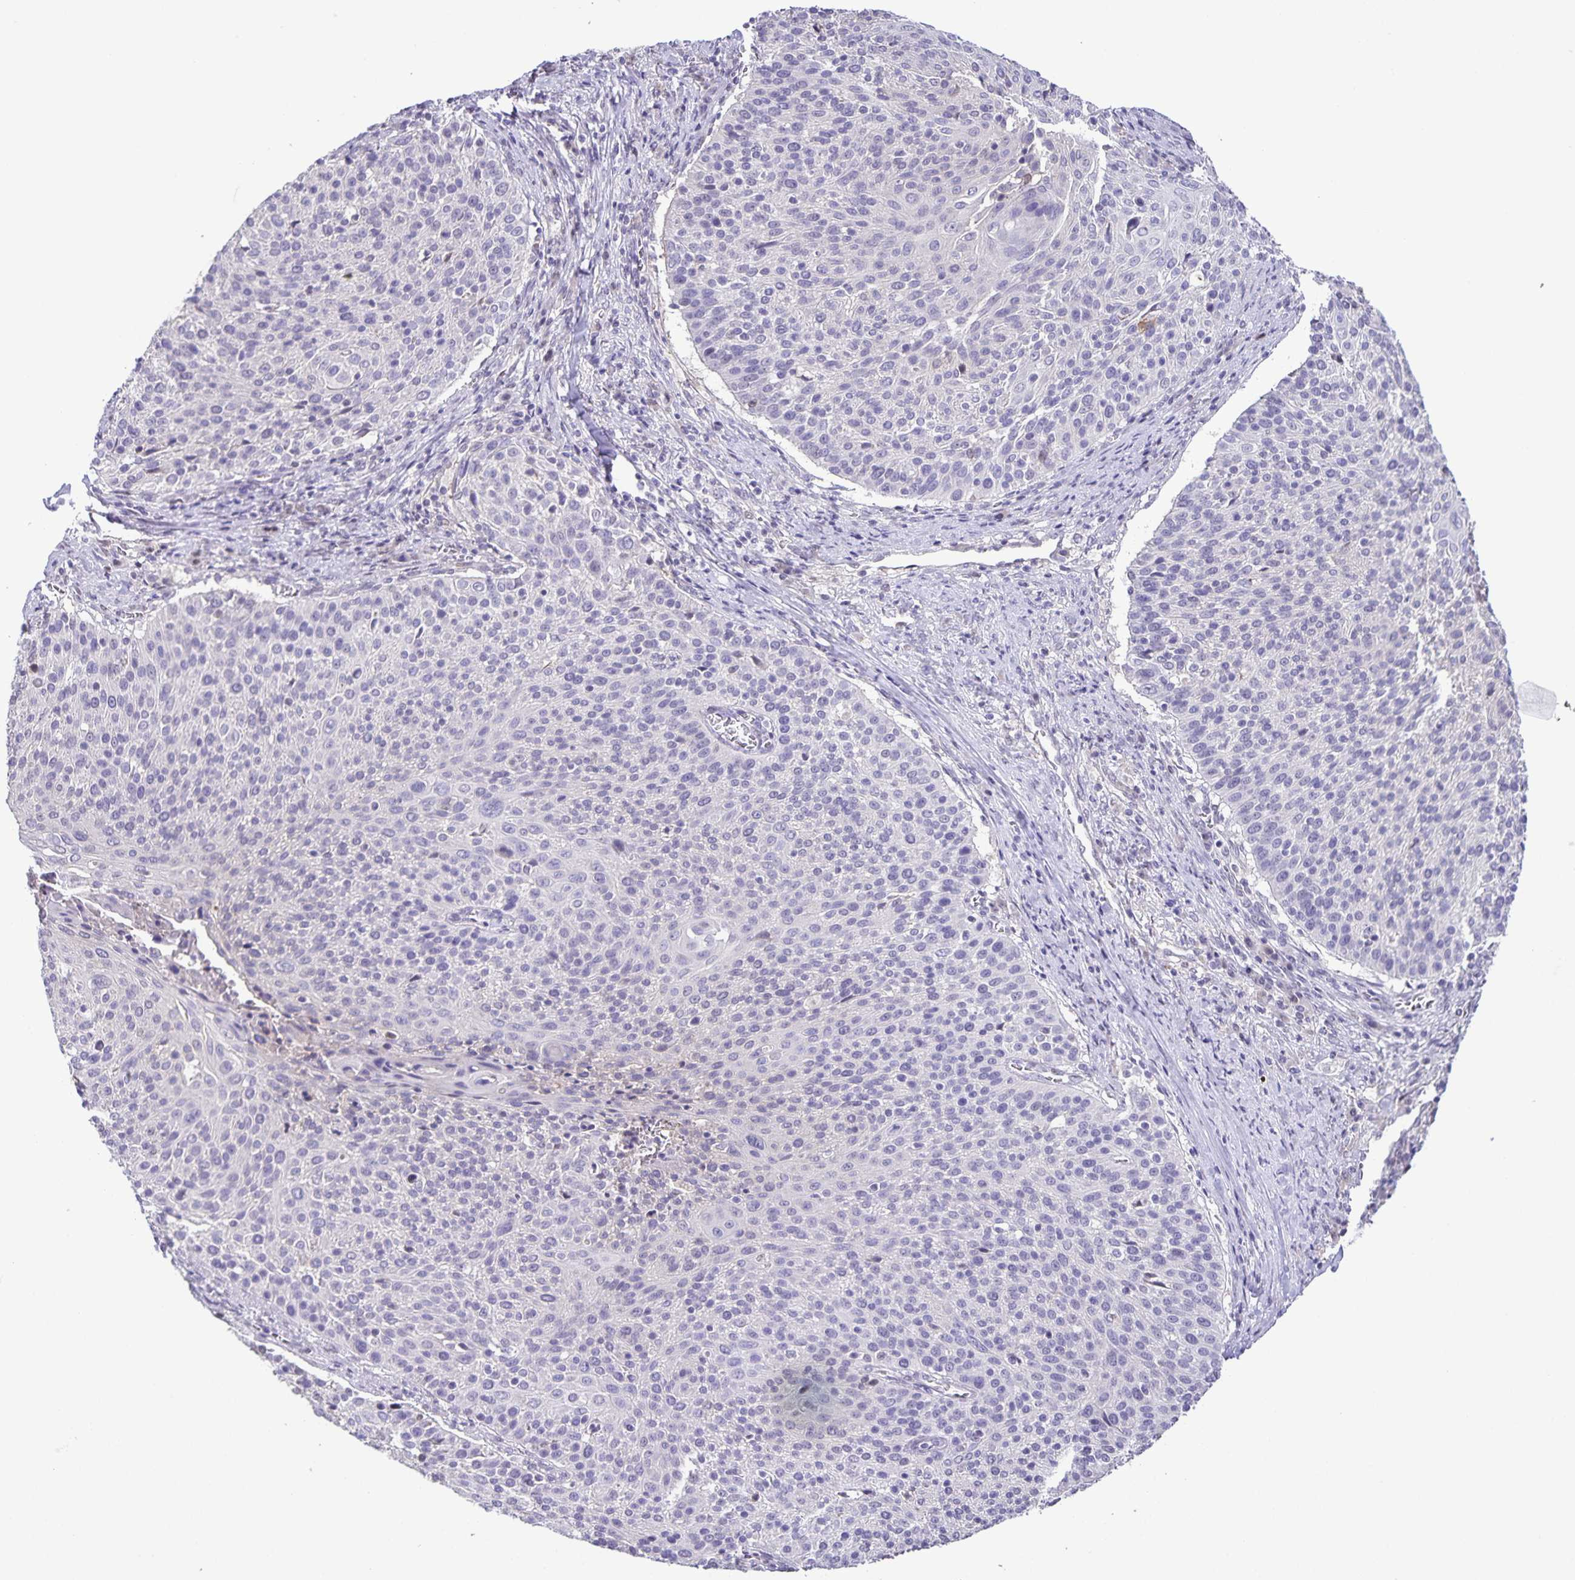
{"staining": {"intensity": "negative", "quantity": "none", "location": "none"}, "tissue": "cervical cancer", "cell_type": "Tumor cells", "image_type": "cancer", "snomed": [{"axis": "morphology", "description": "Squamous cell carcinoma, NOS"}, {"axis": "topography", "description": "Cervix"}], "caption": "This is an IHC histopathology image of cervical cancer. There is no positivity in tumor cells.", "gene": "ONECUT2", "patient": {"sex": "female", "age": 31}}